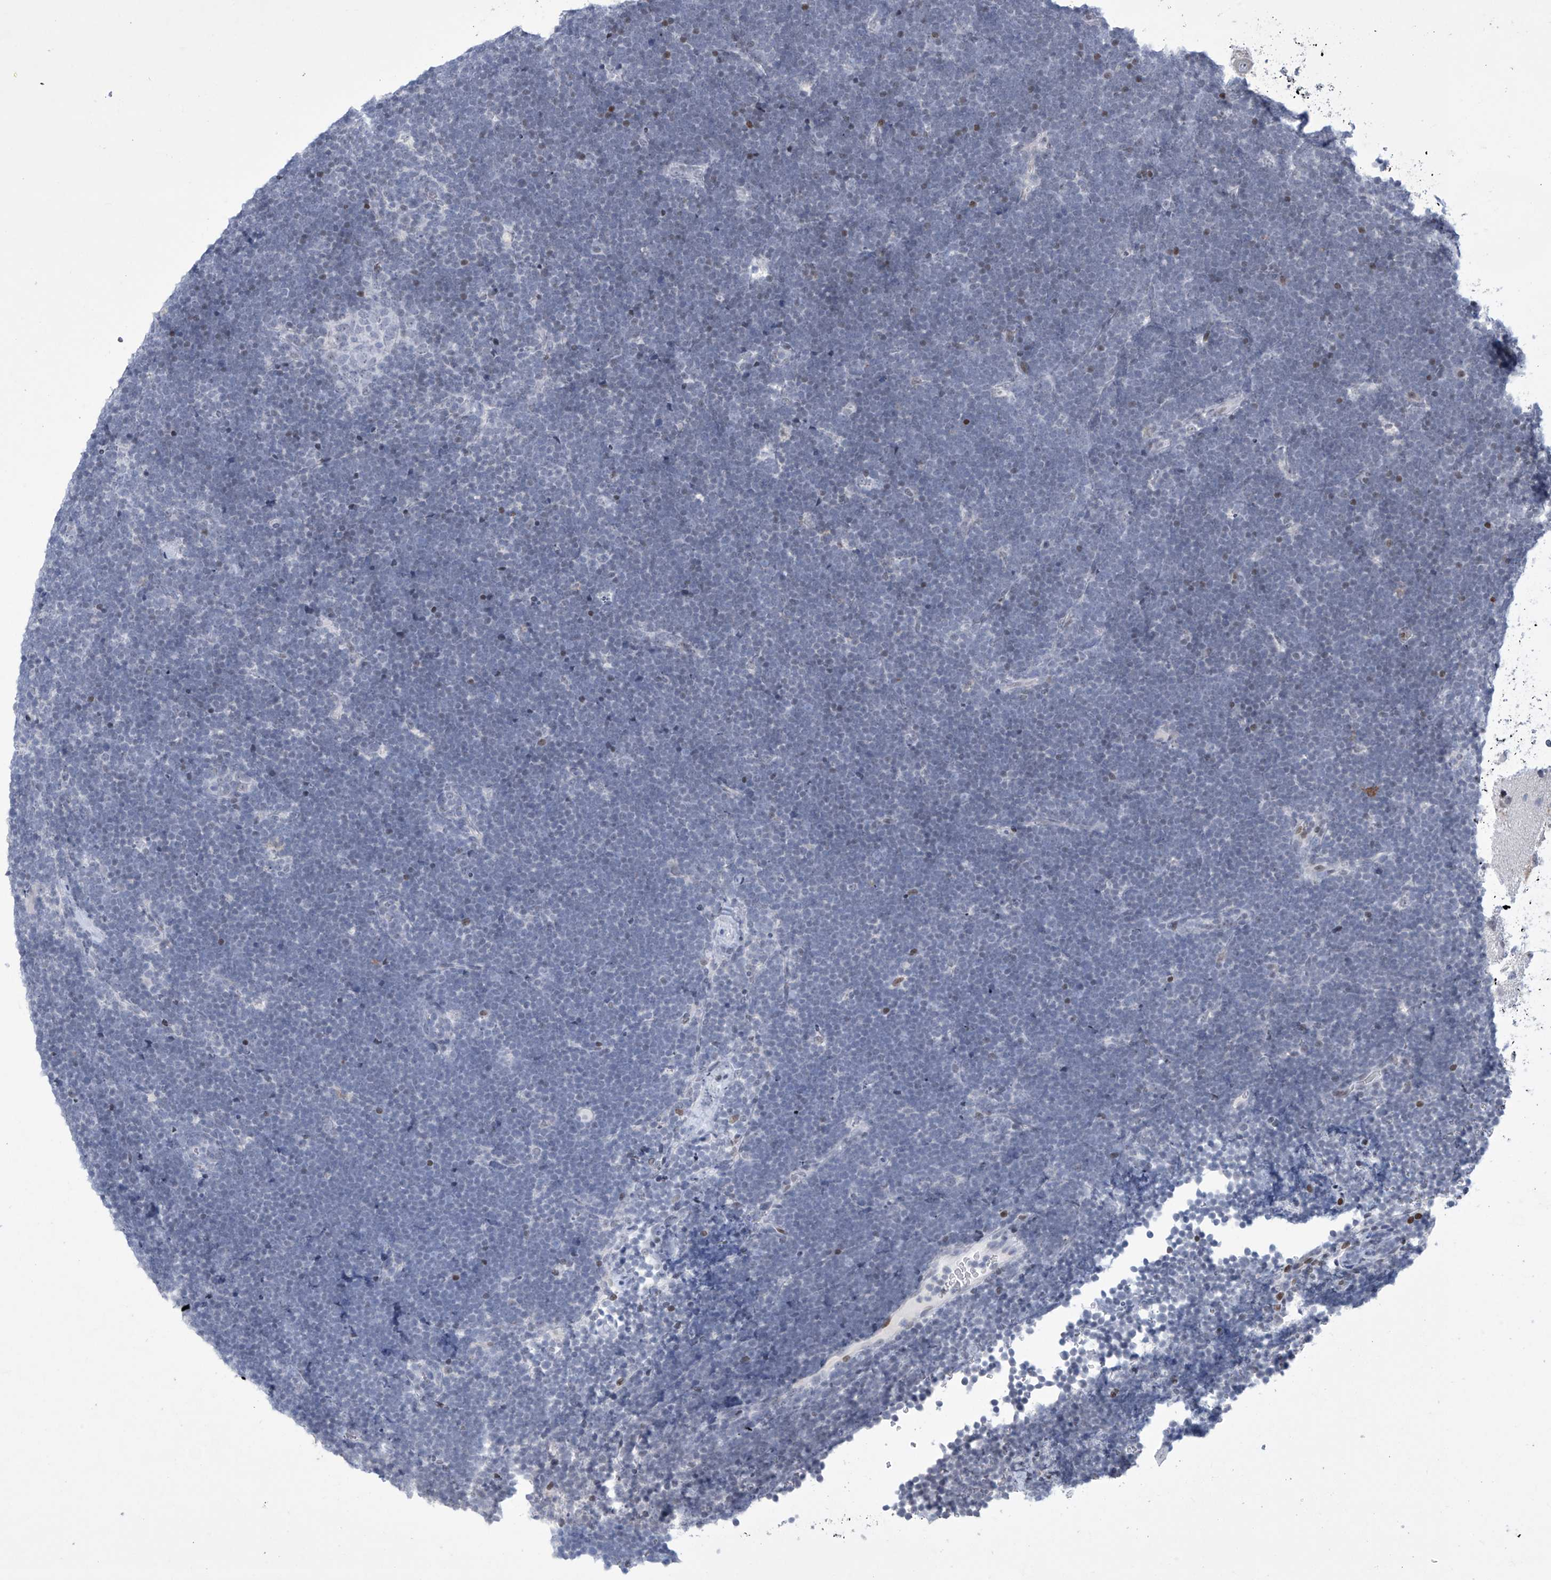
{"staining": {"intensity": "negative", "quantity": "none", "location": "none"}, "tissue": "lymphoma", "cell_type": "Tumor cells", "image_type": "cancer", "snomed": [{"axis": "morphology", "description": "Malignant lymphoma, non-Hodgkin's type, High grade"}, {"axis": "topography", "description": "Lymph node"}], "caption": "Malignant lymphoma, non-Hodgkin's type (high-grade) was stained to show a protein in brown. There is no significant expression in tumor cells. Brightfield microscopy of IHC stained with DAB (brown) and hematoxylin (blue), captured at high magnification.", "gene": "RFX7", "patient": {"sex": "male", "age": 13}}